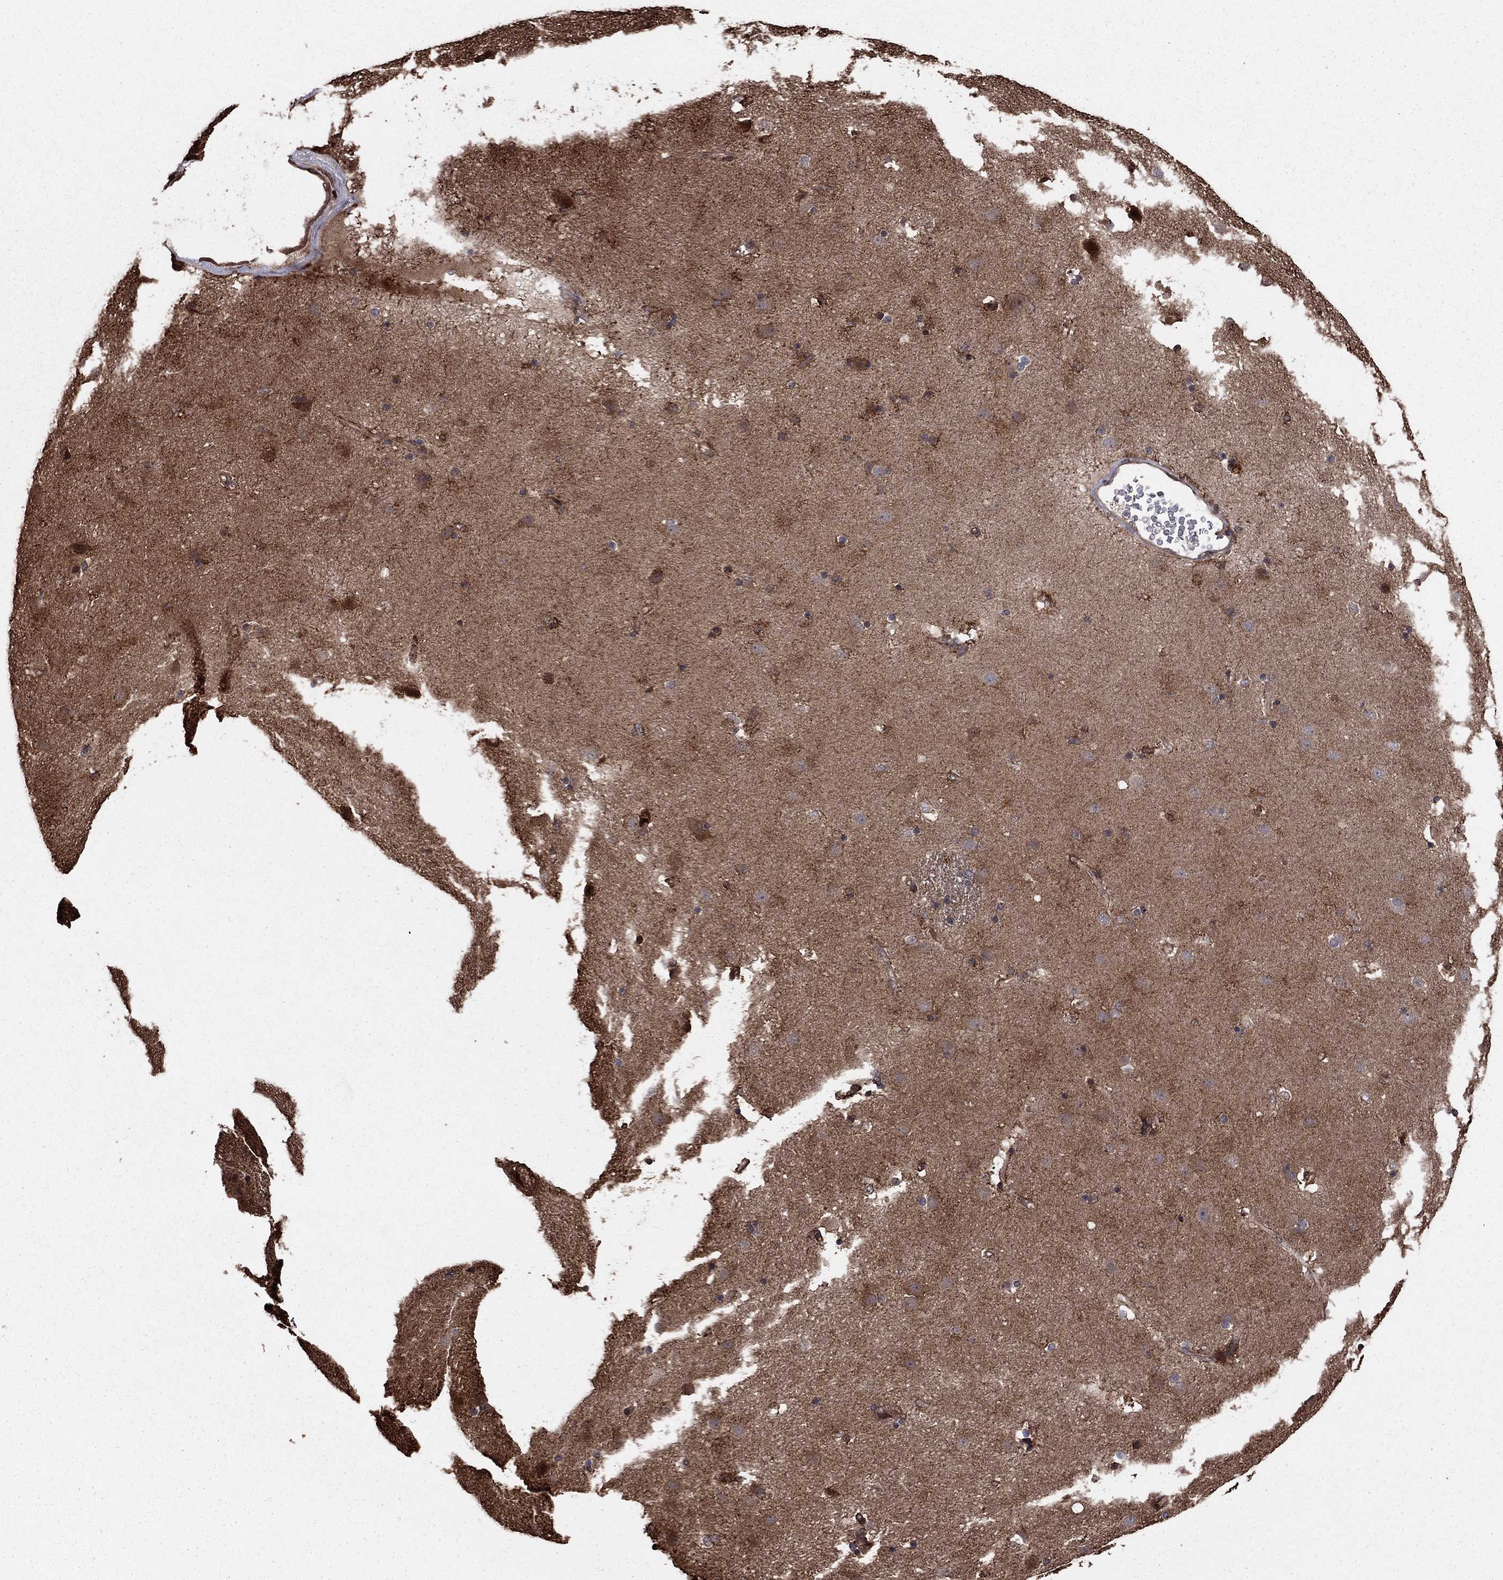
{"staining": {"intensity": "moderate", "quantity": "<25%", "location": "cytoplasmic/membranous"}, "tissue": "caudate", "cell_type": "Glial cells", "image_type": "normal", "snomed": [{"axis": "morphology", "description": "Normal tissue, NOS"}, {"axis": "topography", "description": "Lateral ventricle wall"}], "caption": "Immunohistochemical staining of normal caudate reveals moderate cytoplasmic/membranous protein positivity in about <25% of glial cells.", "gene": "GYG1", "patient": {"sex": "female", "age": 71}}